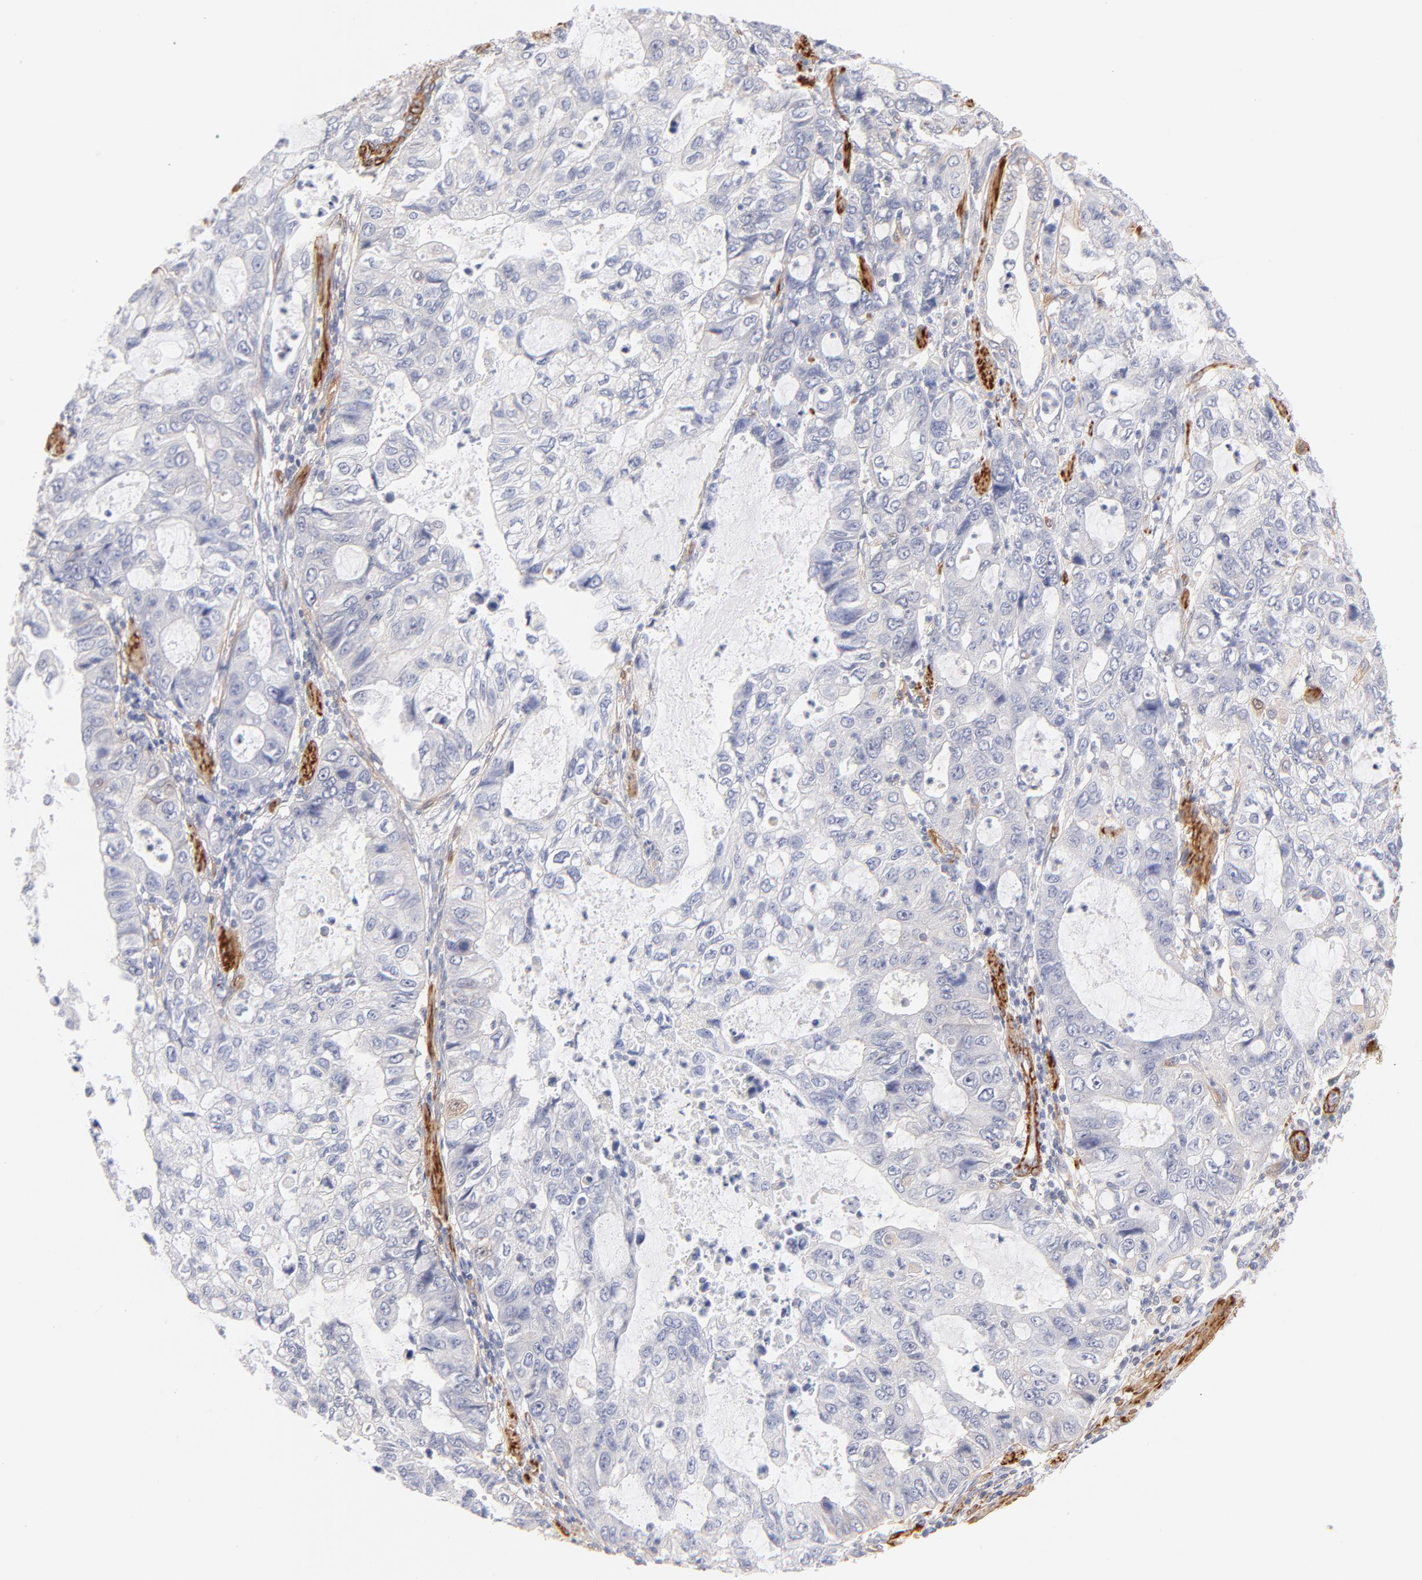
{"staining": {"intensity": "negative", "quantity": "none", "location": "none"}, "tissue": "stomach cancer", "cell_type": "Tumor cells", "image_type": "cancer", "snomed": [{"axis": "morphology", "description": "Adenocarcinoma, NOS"}, {"axis": "topography", "description": "Stomach, upper"}], "caption": "This is an immunohistochemistry (IHC) photomicrograph of stomach adenocarcinoma. There is no staining in tumor cells.", "gene": "LDLRAP1", "patient": {"sex": "female", "age": 52}}